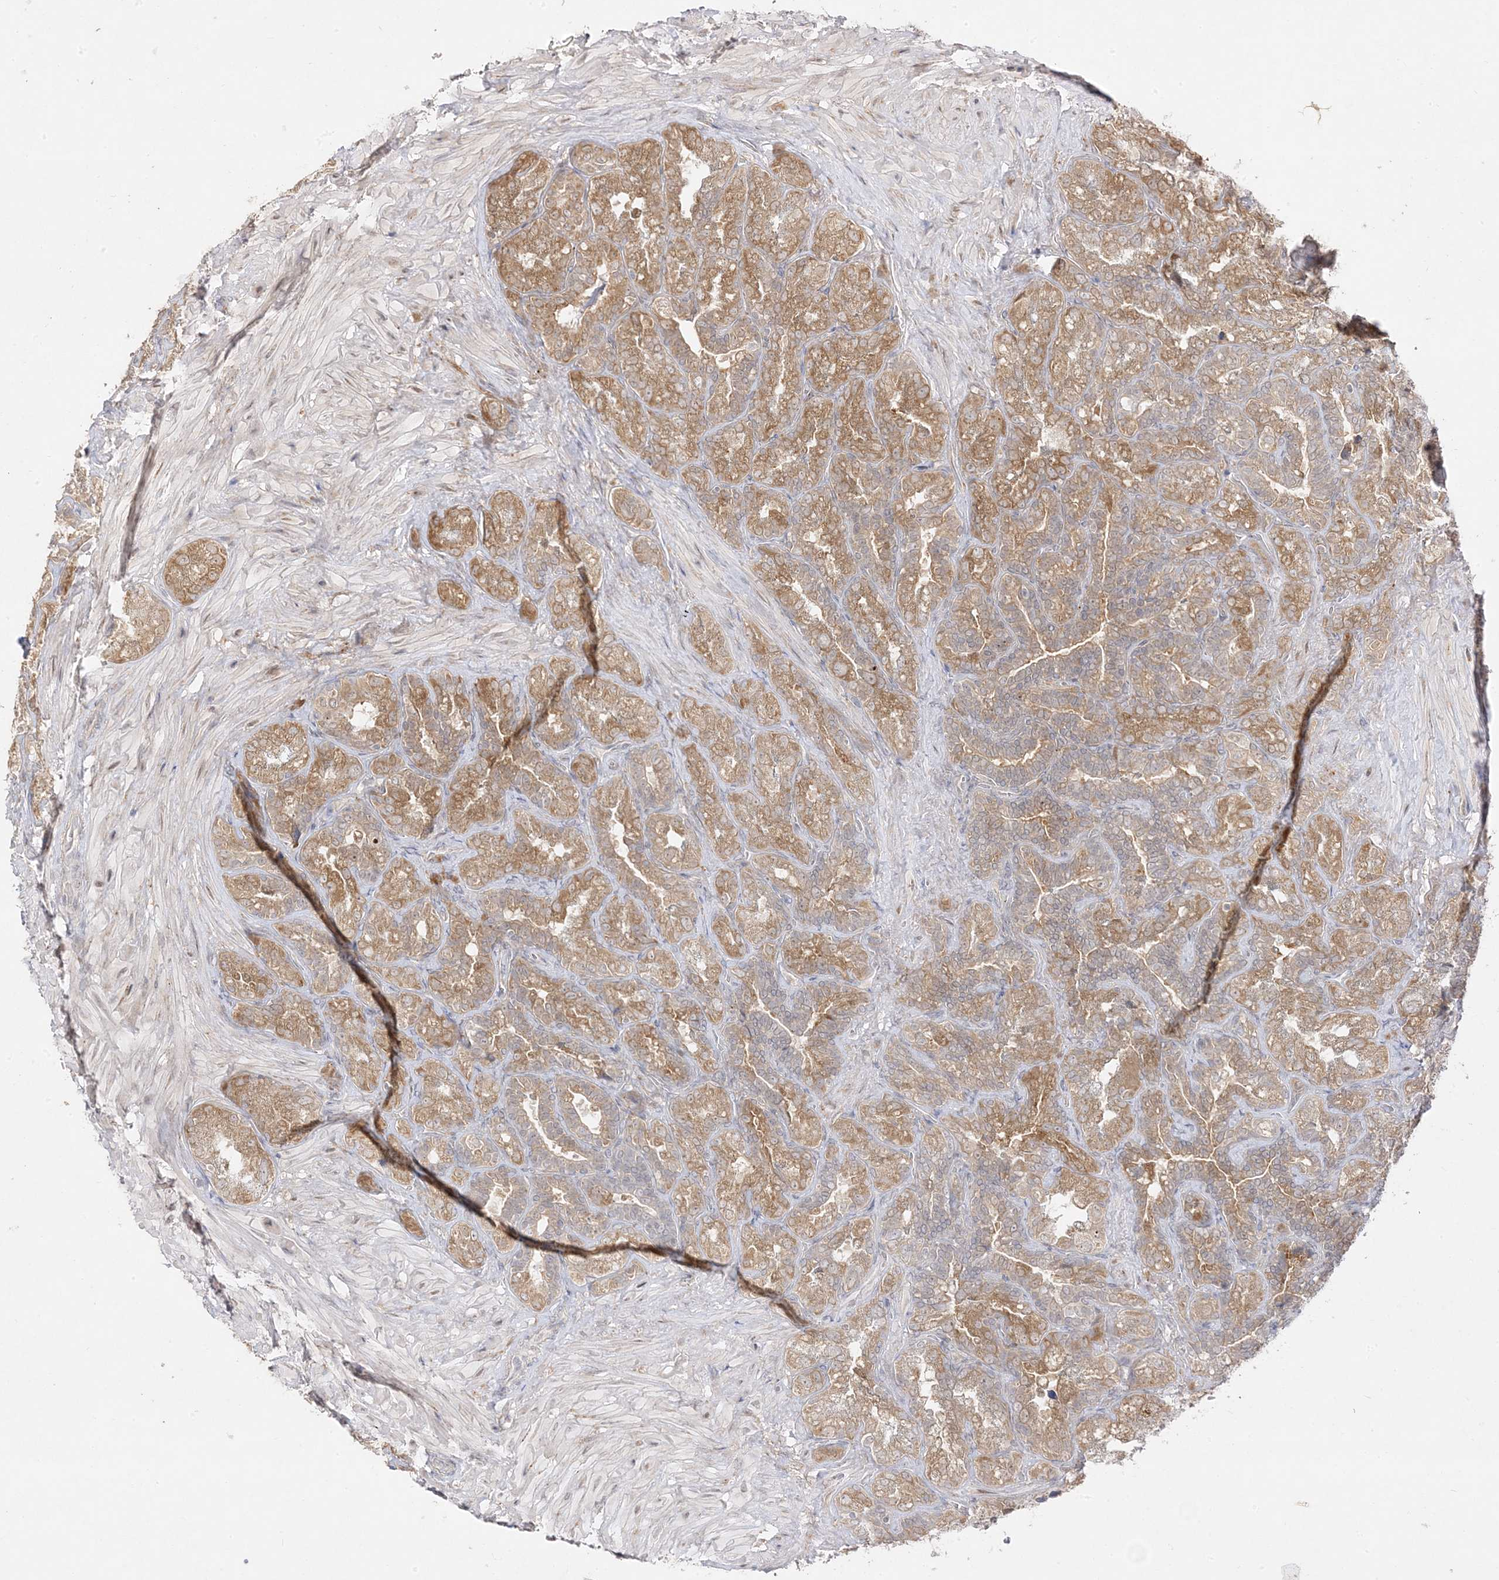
{"staining": {"intensity": "moderate", "quantity": ">75%", "location": "cytoplasmic/membranous"}, "tissue": "seminal vesicle", "cell_type": "Glandular cells", "image_type": "normal", "snomed": [{"axis": "morphology", "description": "Normal tissue, NOS"}, {"axis": "topography", "description": "Seminal veicle"}, {"axis": "topography", "description": "Peripheral nerve tissue"}], "caption": "The micrograph demonstrates immunohistochemical staining of normal seminal vesicle. There is moderate cytoplasmic/membranous positivity is present in about >75% of glandular cells.", "gene": "C2CD2", "patient": {"sex": "male", "age": 63}}